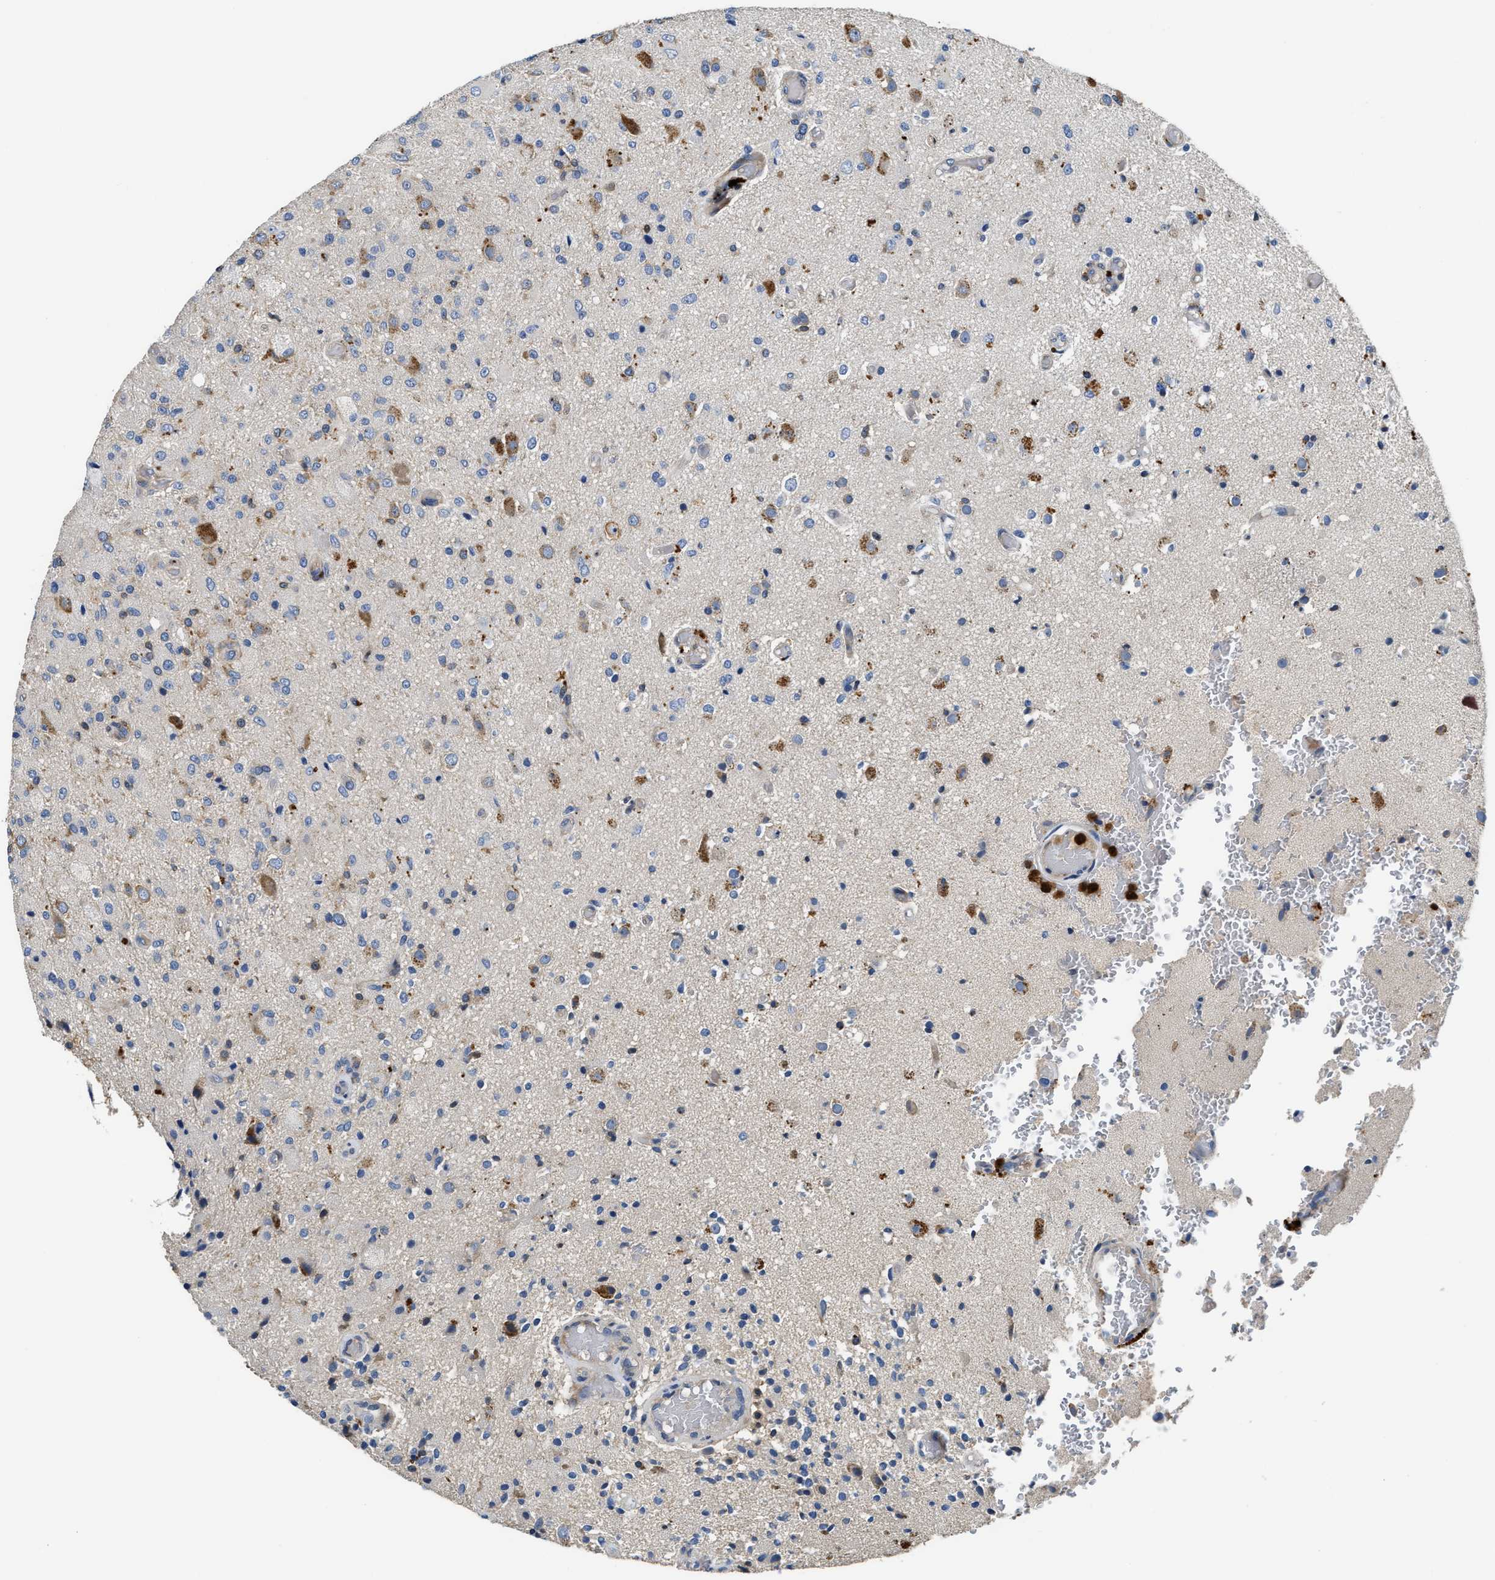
{"staining": {"intensity": "negative", "quantity": "none", "location": "none"}, "tissue": "glioma", "cell_type": "Tumor cells", "image_type": "cancer", "snomed": [{"axis": "morphology", "description": "Normal tissue, NOS"}, {"axis": "morphology", "description": "Glioma, malignant, High grade"}, {"axis": "topography", "description": "Cerebral cortex"}], "caption": "This is an IHC image of human glioma. There is no staining in tumor cells.", "gene": "OSTF1", "patient": {"sex": "male", "age": 77}}